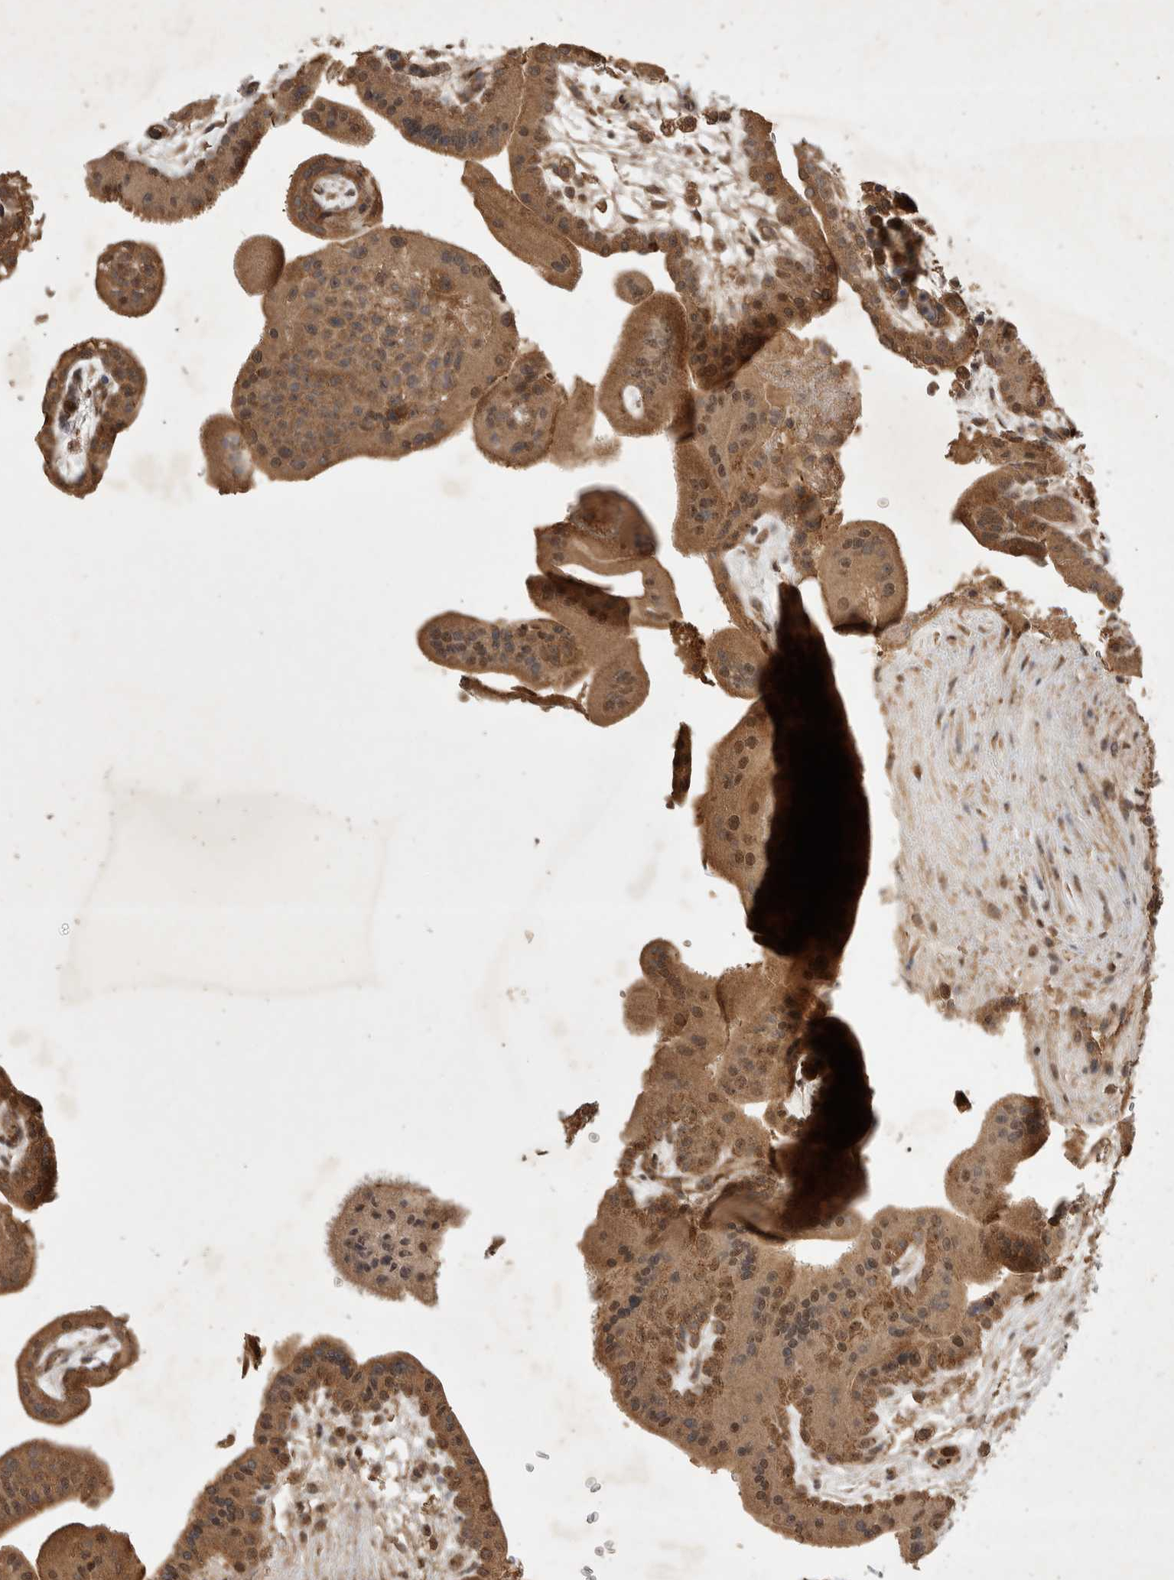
{"staining": {"intensity": "moderate", "quantity": ">75%", "location": "cytoplasmic/membranous,nuclear"}, "tissue": "placenta", "cell_type": "Decidual cells", "image_type": "normal", "snomed": [{"axis": "morphology", "description": "Normal tissue, NOS"}, {"axis": "topography", "description": "Placenta"}], "caption": "Immunohistochemical staining of normal placenta reveals >75% levels of moderate cytoplasmic/membranous,nuclear protein positivity in approximately >75% of decidual cells. The protein is stained brown, and the nuclei are stained in blue (DAB IHC with brightfield microscopy, high magnification).", "gene": "FAM221A", "patient": {"sex": "female", "age": 35}}